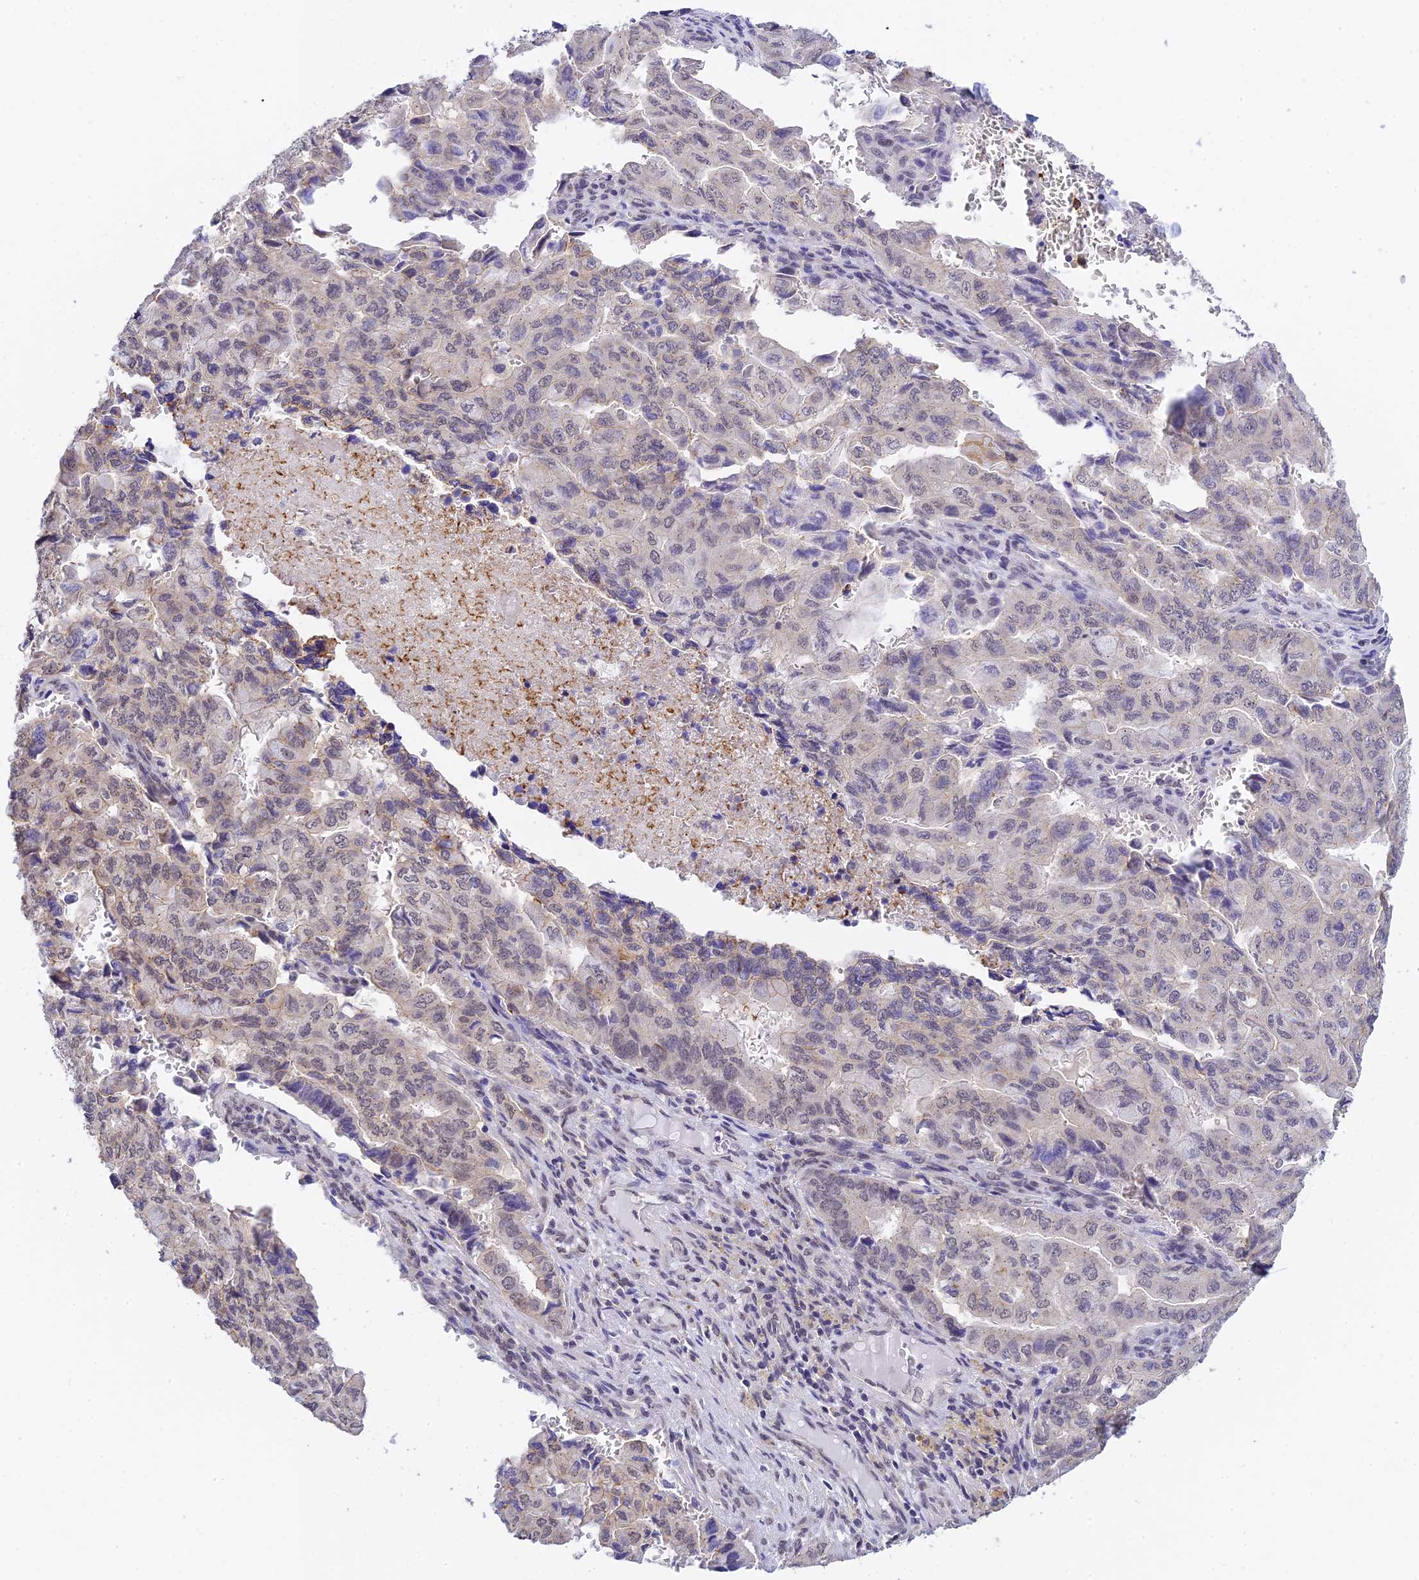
{"staining": {"intensity": "negative", "quantity": "none", "location": "none"}, "tissue": "pancreatic cancer", "cell_type": "Tumor cells", "image_type": "cancer", "snomed": [{"axis": "morphology", "description": "Adenocarcinoma, NOS"}, {"axis": "topography", "description": "Pancreas"}], "caption": "DAB (3,3'-diaminobenzidine) immunohistochemical staining of human pancreatic cancer reveals no significant expression in tumor cells.", "gene": "HOXB1", "patient": {"sex": "male", "age": 51}}